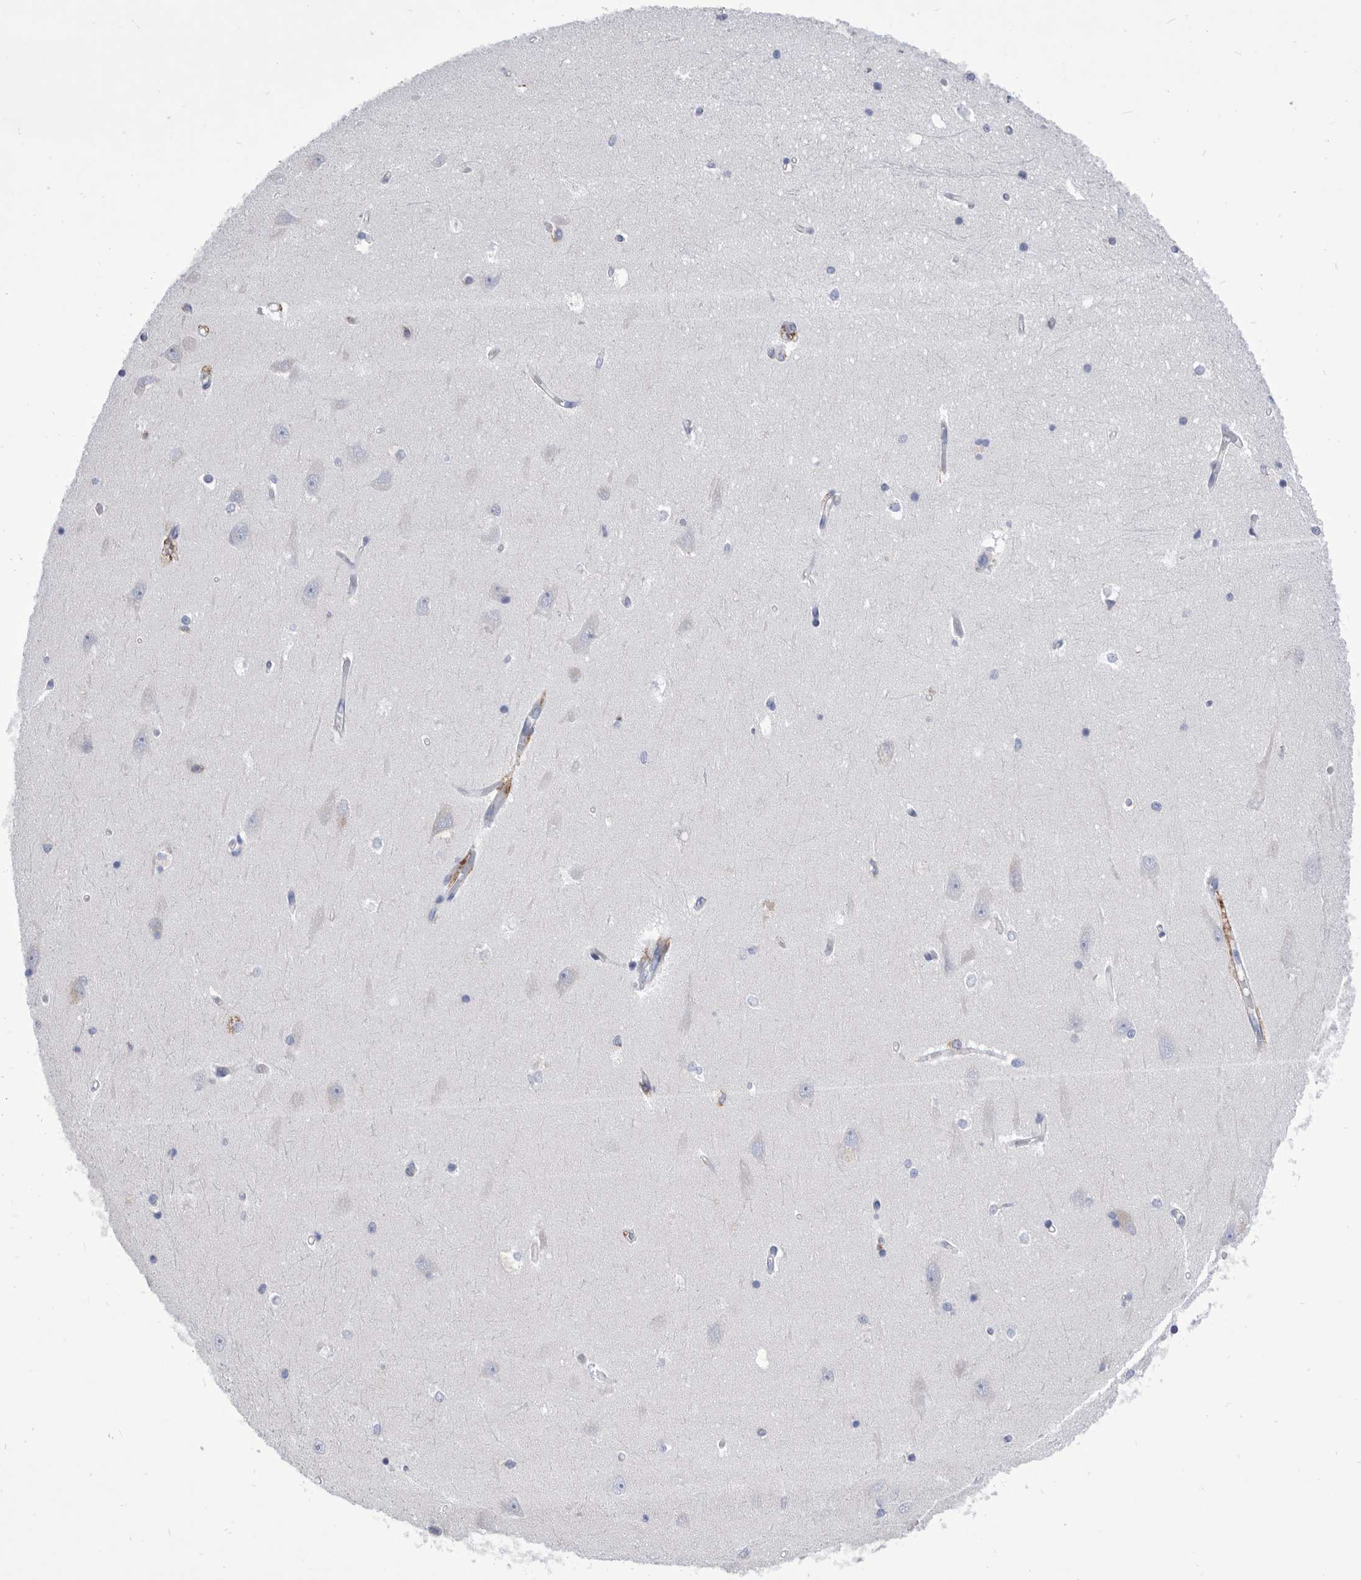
{"staining": {"intensity": "negative", "quantity": "none", "location": "none"}, "tissue": "hippocampus", "cell_type": "Glial cells", "image_type": "normal", "snomed": [{"axis": "morphology", "description": "Normal tissue, NOS"}, {"axis": "topography", "description": "Hippocampus"}], "caption": "Immunohistochemistry (IHC) of unremarkable hippocampus exhibits no positivity in glial cells.", "gene": "SMG7", "patient": {"sex": "male", "age": 45}}